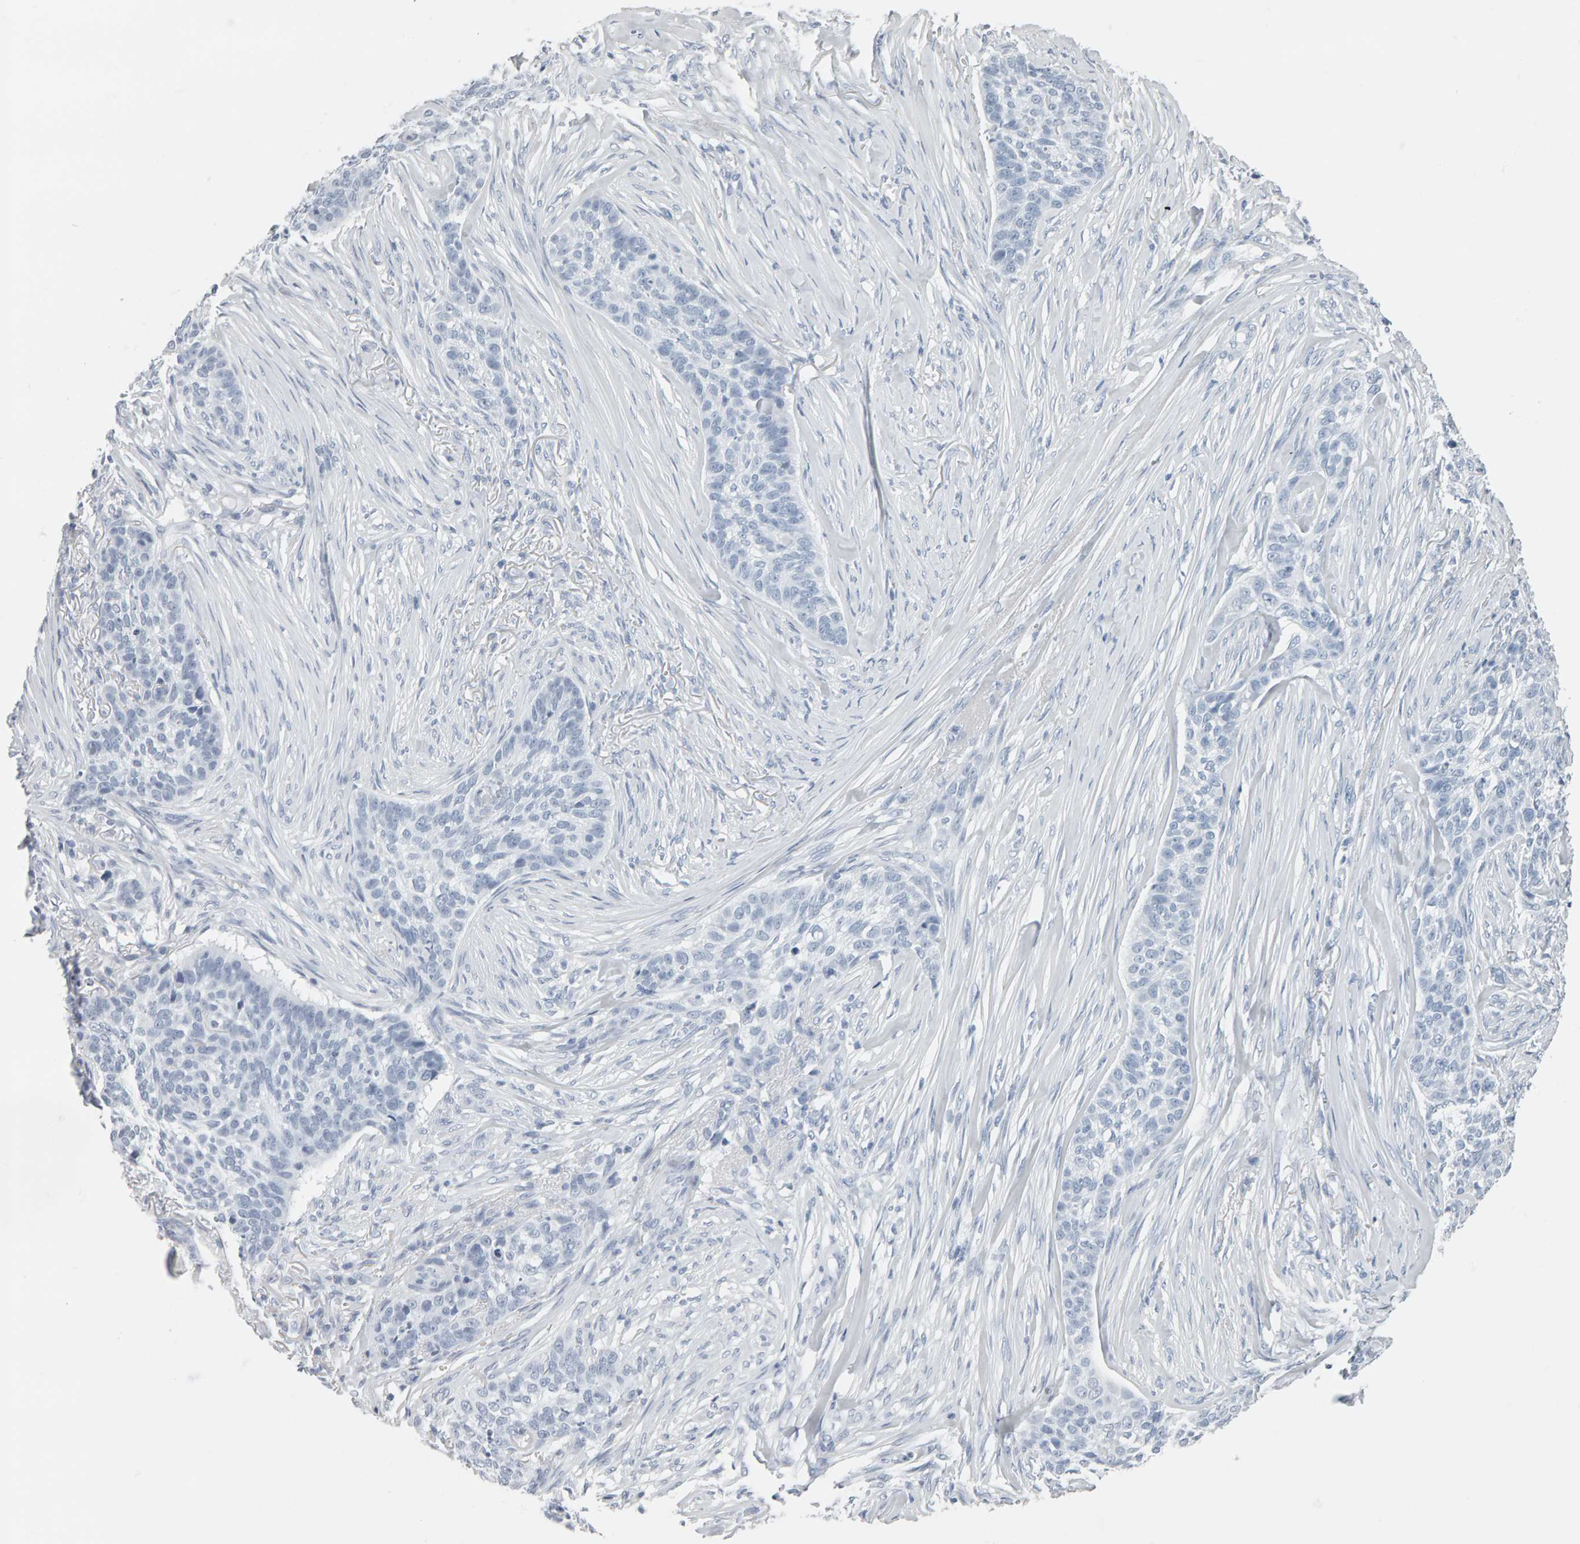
{"staining": {"intensity": "negative", "quantity": "none", "location": "none"}, "tissue": "skin cancer", "cell_type": "Tumor cells", "image_type": "cancer", "snomed": [{"axis": "morphology", "description": "Basal cell carcinoma"}, {"axis": "topography", "description": "Skin"}], "caption": "Human skin basal cell carcinoma stained for a protein using immunohistochemistry demonstrates no staining in tumor cells.", "gene": "SPACA3", "patient": {"sex": "male", "age": 85}}